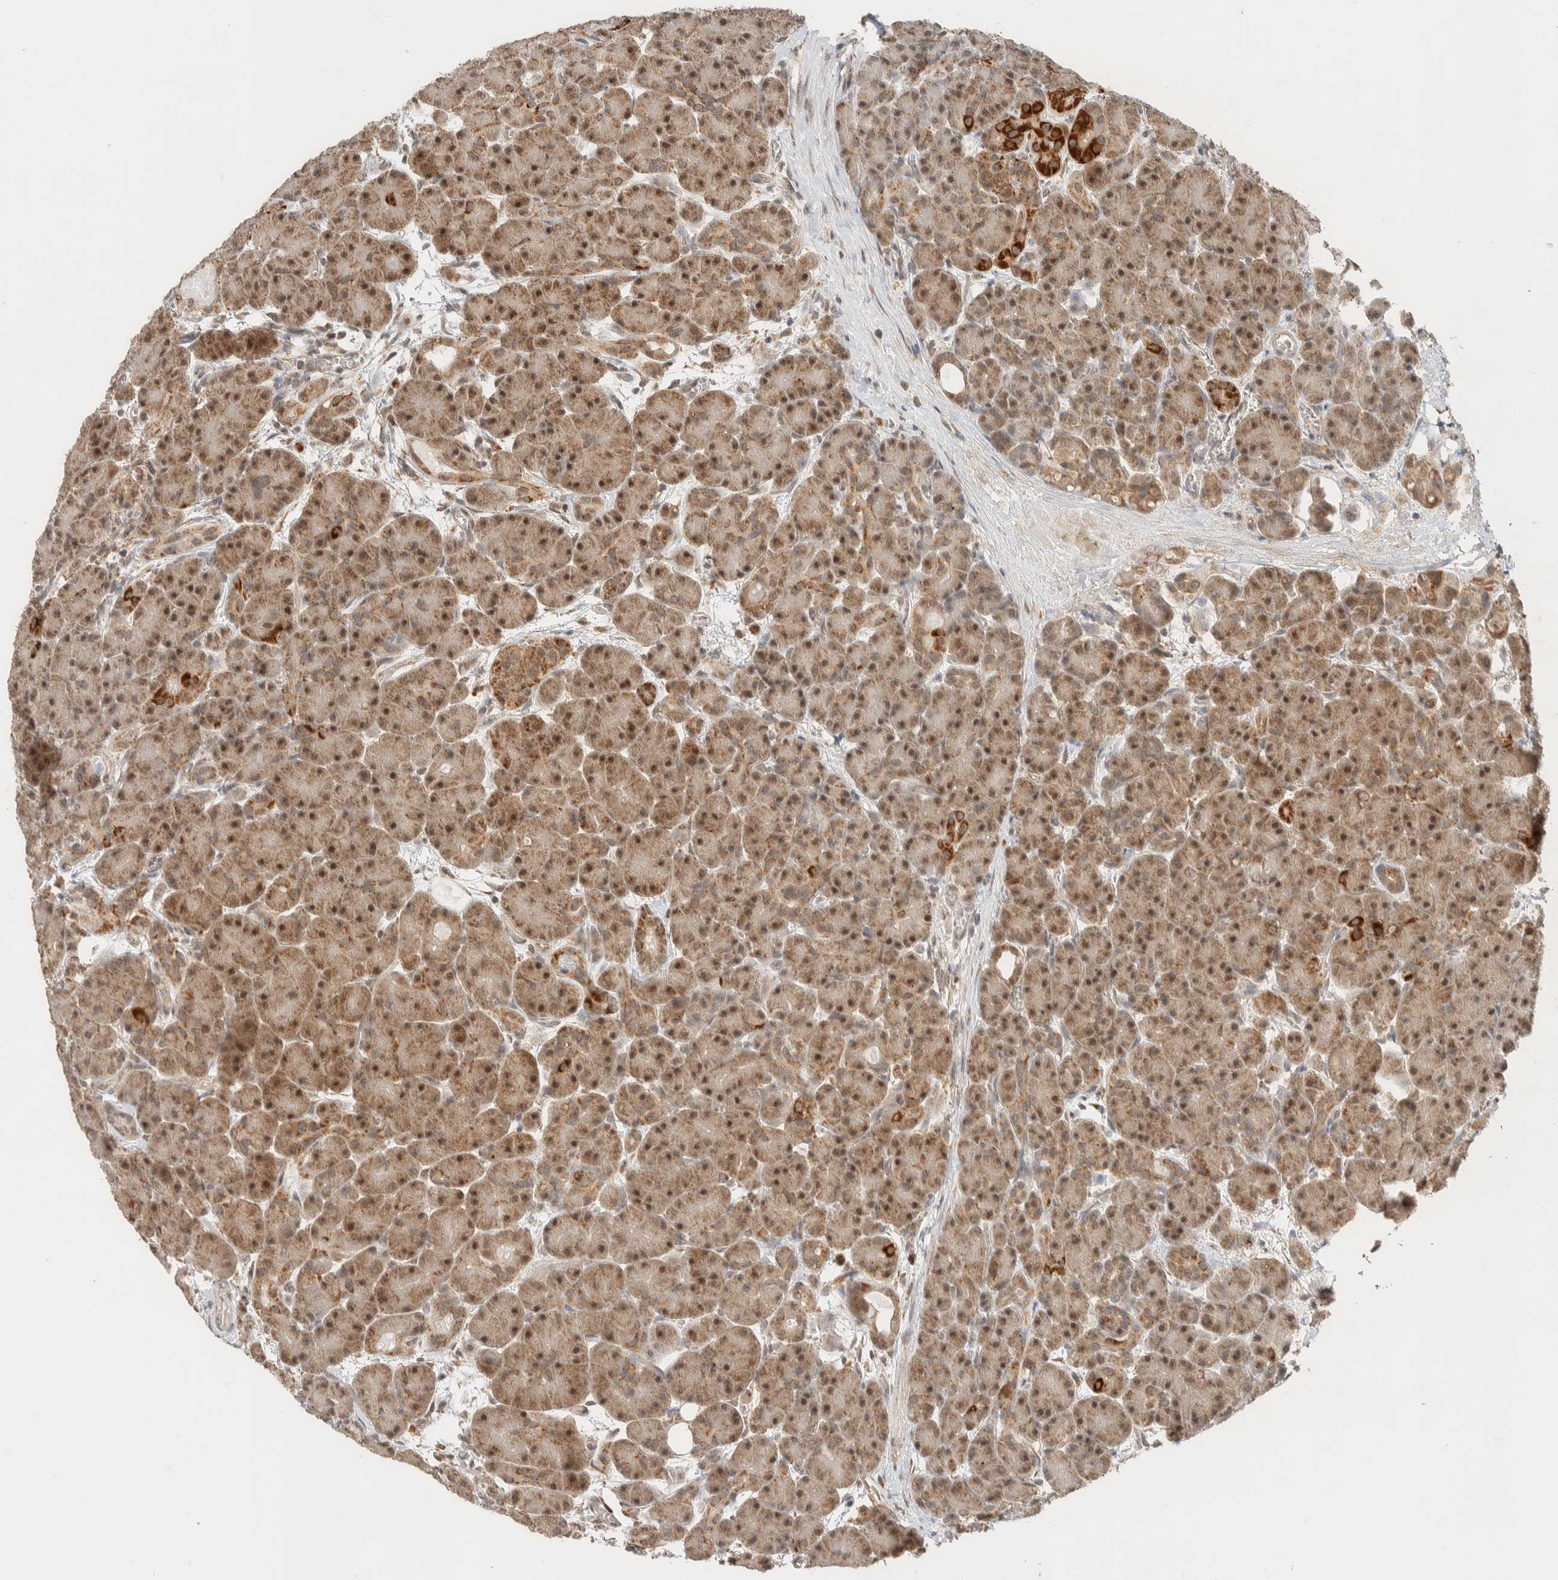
{"staining": {"intensity": "moderate", "quantity": ">75%", "location": "cytoplasmic/membranous,nuclear"}, "tissue": "pancreas", "cell_type": "Exocrine glandular cells", "image_type": "normal", "snomed": [{"axis": "morphology", "description": "Normal tissue, NOS"}, {"axis": "topography", "description": "Pancreas"}], "caption": "This micrograph displays benign pancreas stained with immunohistochemistry to label a protein in brown. The cytoplasmic/membranous,nuclear of exocrine glandular cells show moderate positivity for the protein. Nuclei are counter-stained blue.", "gene": "MRPL41", "patient": {"sex": "male", "age": 63}}